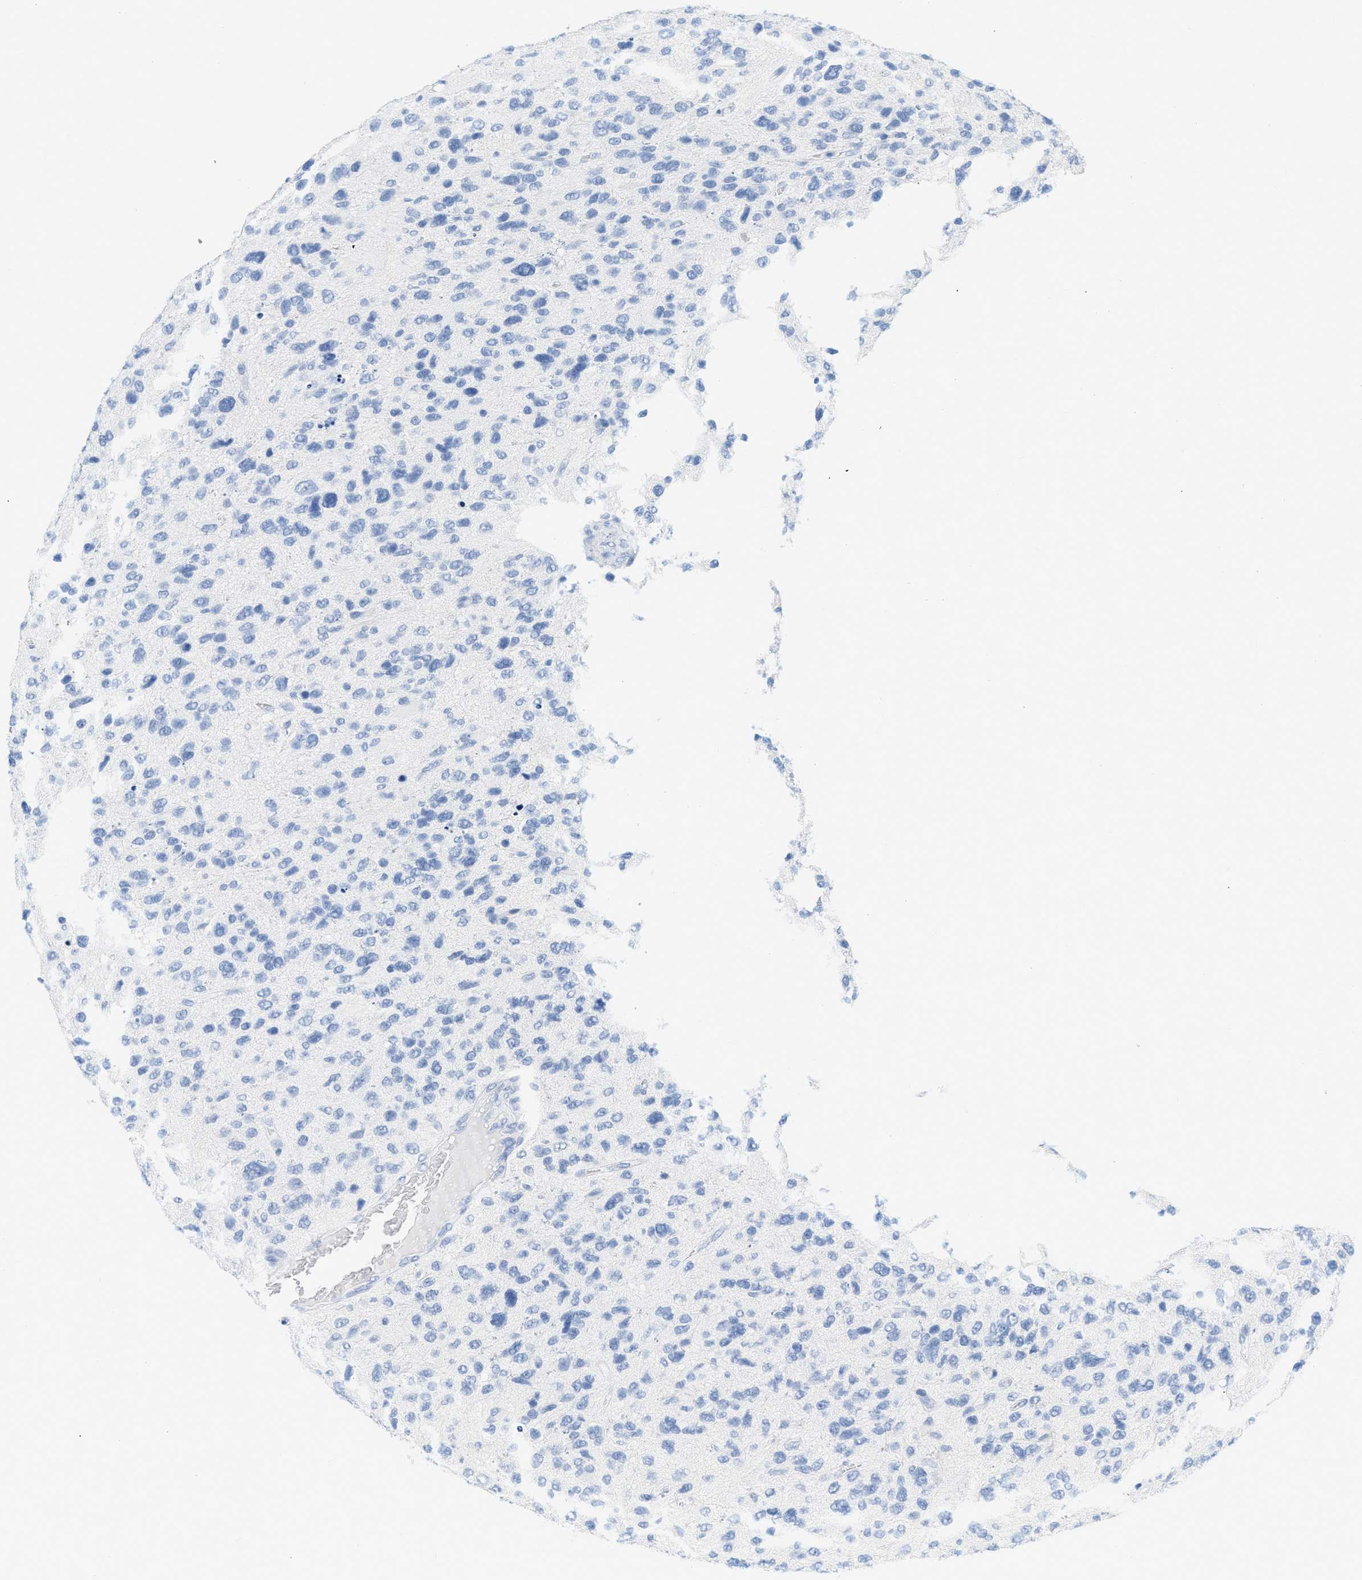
{"staining": {"intensity": "negative", "quantity": "none", "location": "none"}, "tissue": "glioma", "cell_type": "Tumor cells", "image_type": "cancer", "snomed": [{"axis": "morphology", "description": "Glioma, malignant, High grade"}, {"axis": "topography", "description": "Brain"}], "caption": "The photomicrograph shows no significant expression in tumor cells of high-grade glioma (malignant).", "gene": "PAPPA", "patient": {"sex": "female", "age": 58}}